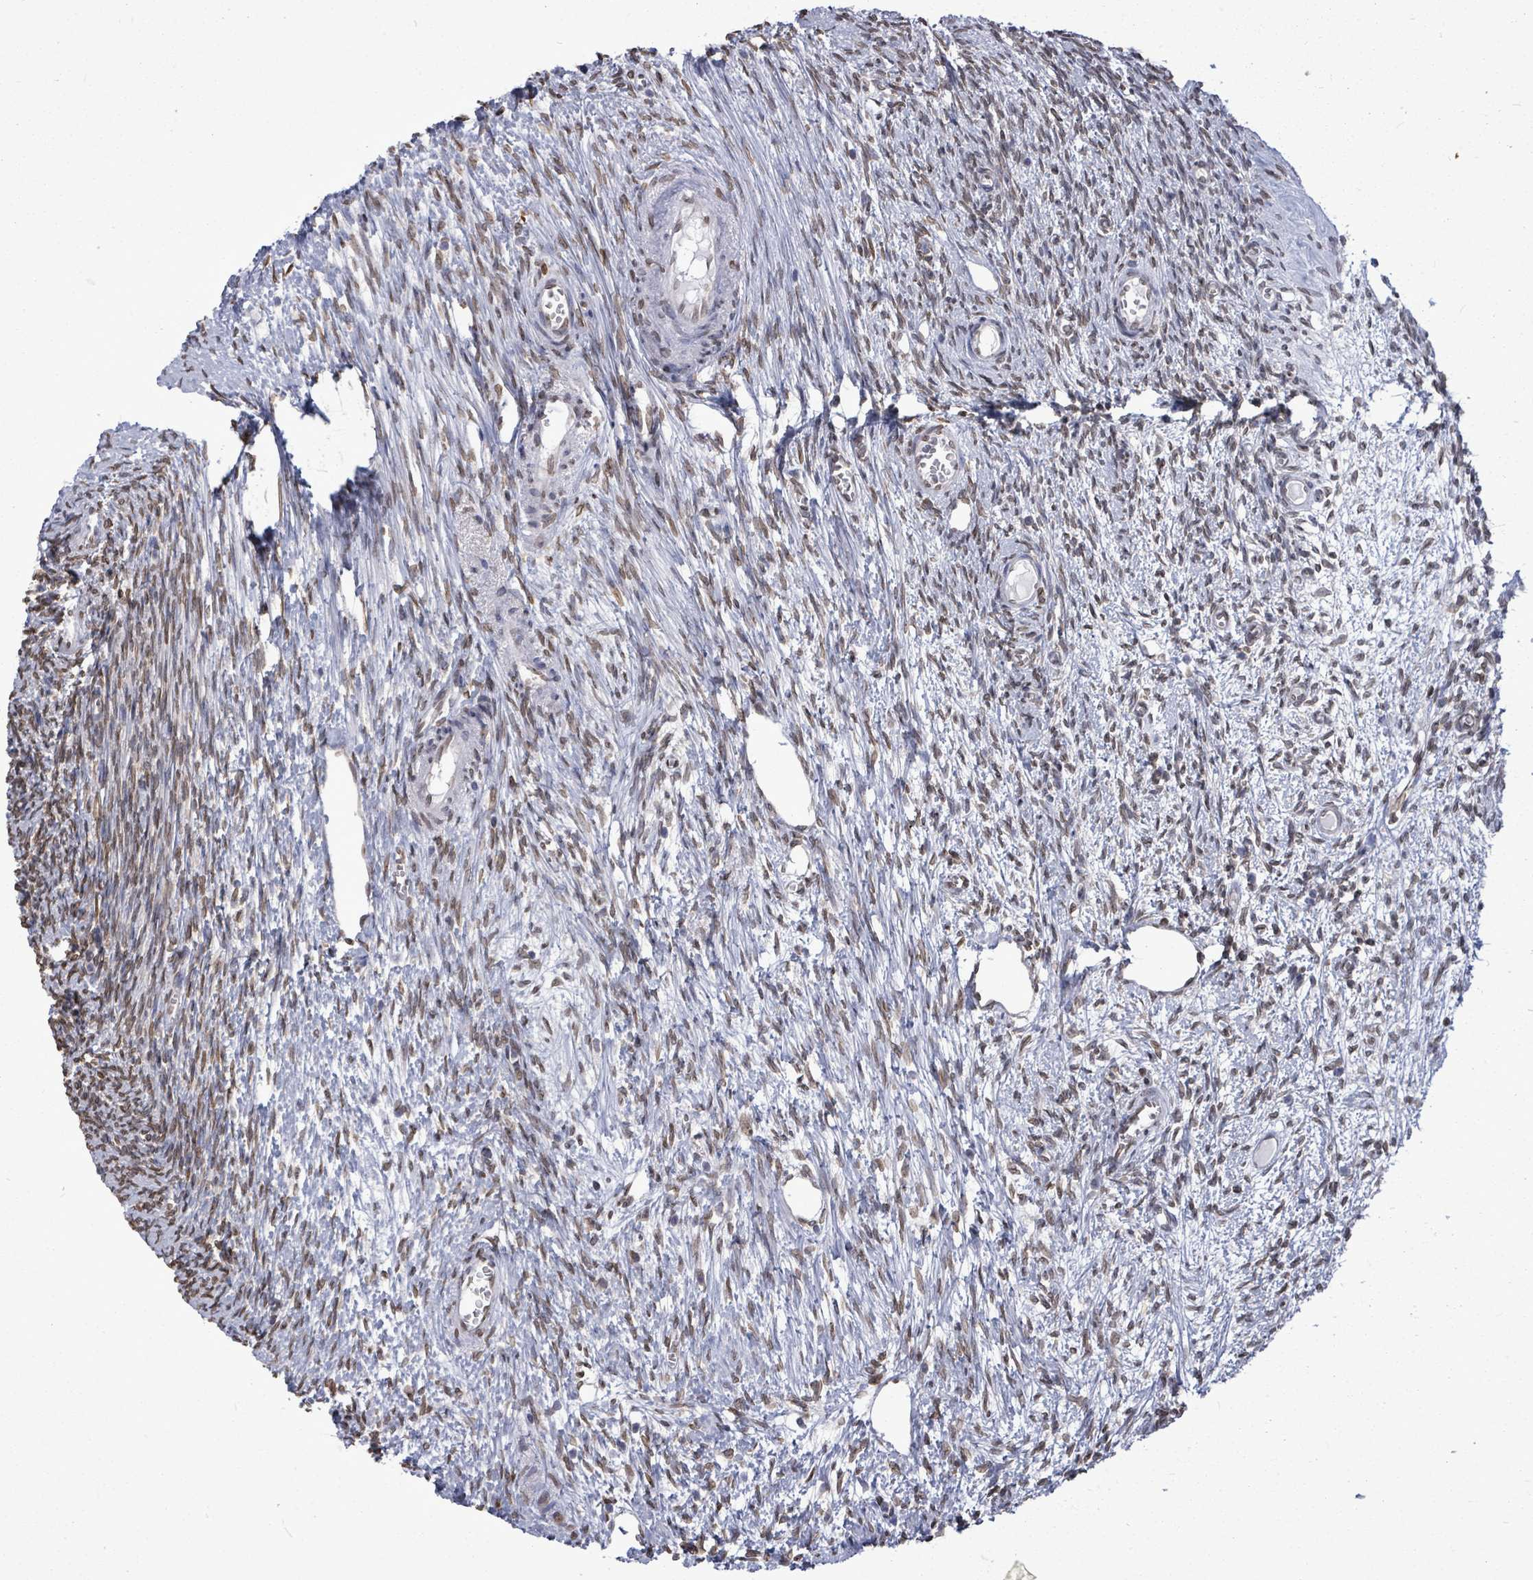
{"staining": {"intensity": "weak", "quantity": ">75%", "location": "nuclear"}, "tissue": "ovary", "cell_type": "Ovarian stroma cells", "image_type": "normal", "snomed": [{"axis": "morphology", "description": "Normal tissue, NOS"}, {"axis": "topography", "description": "Ovary"}], "caption": "A high-resolution image shows immunohistochemistry (IHC) staining of normal ovary, which shows weak nuclear positivity in approximately >75% of ovarian stroma cells. Using DAB (3,3'-diaminobenzidine) (brown) and hematoxylin (blue) stains, captured at high magnification using brightfield microscopy.", "gene": "ARFGAP1", "patient": {"sex": "female", "age": 44}}